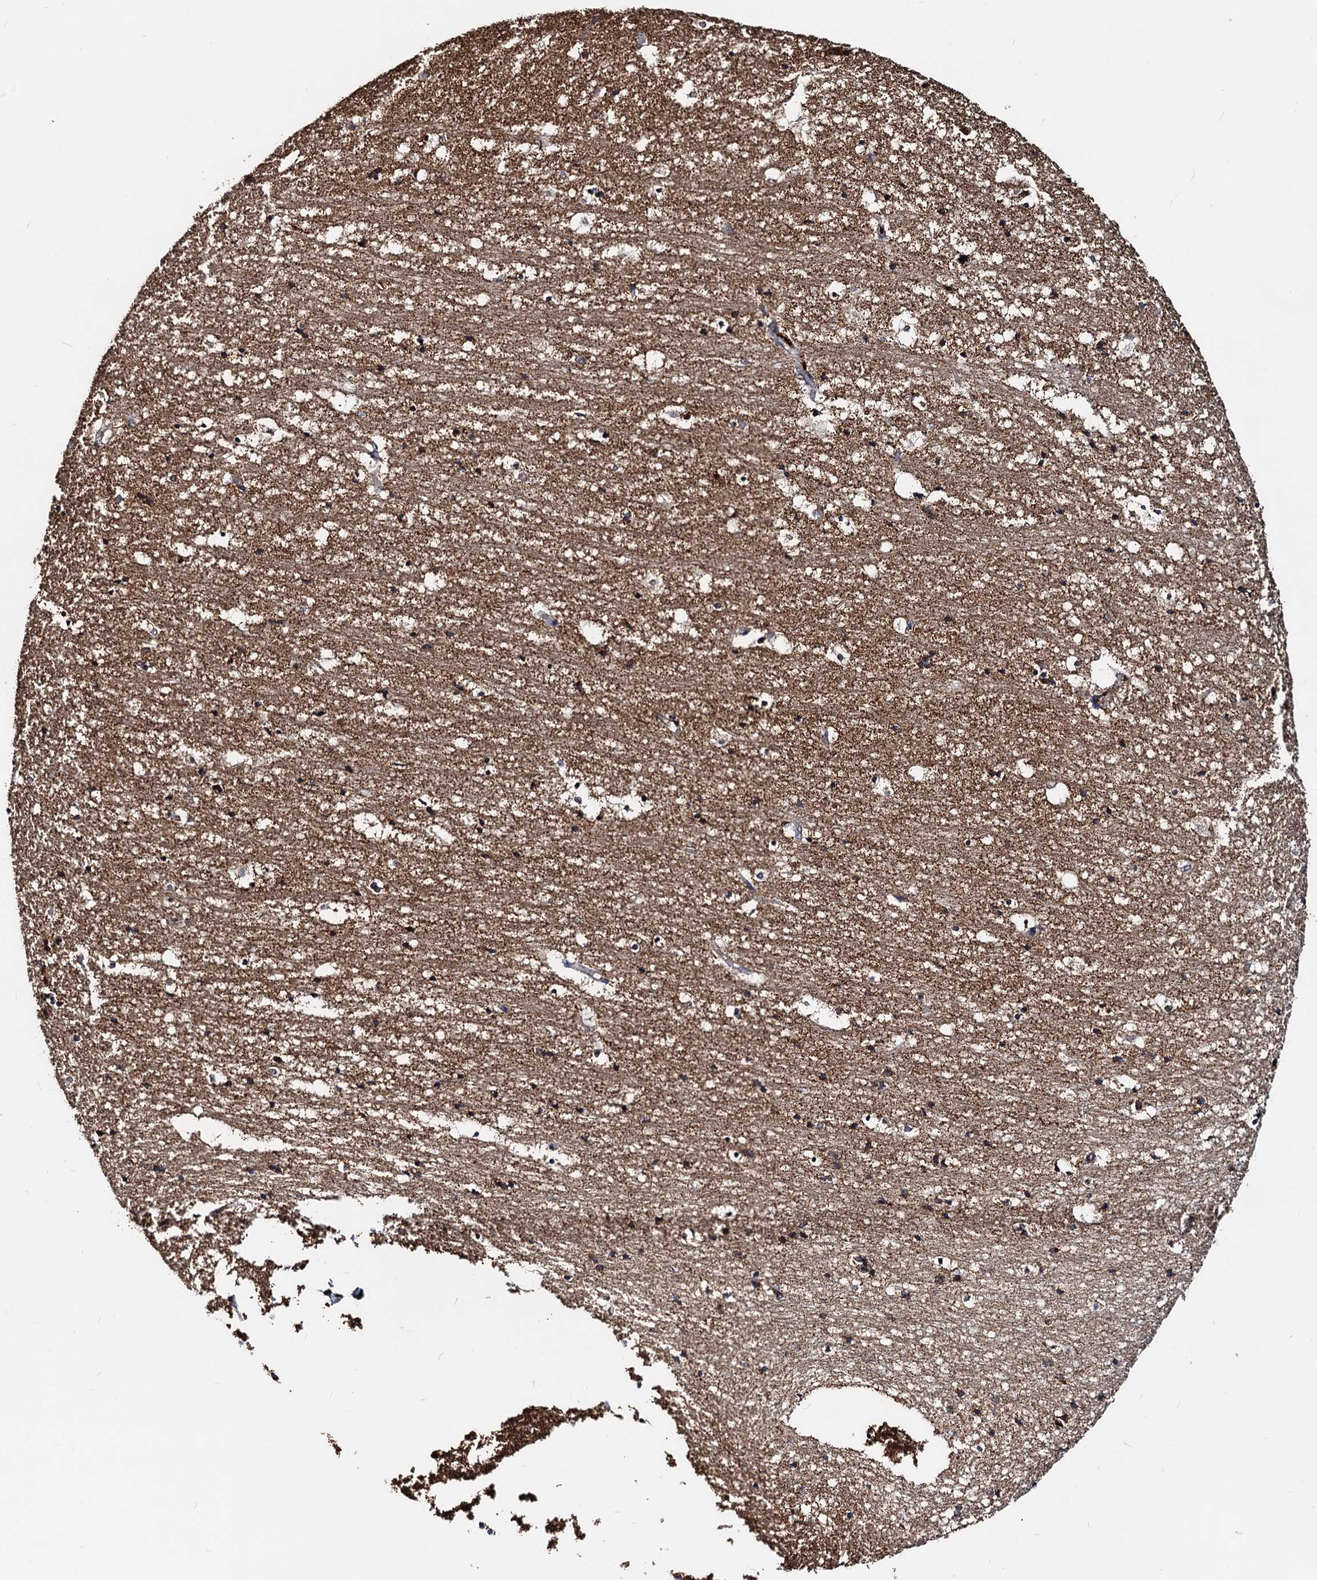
{"staining": {"intensity": "moderate", "quantity": ">75%", "location": "cytoplasmic/membranous"}, "tissue": "hippocampus", "cell_type": "Glial cells", "image_type": "normal", "snomed": [{"axis": "morphology", "description": "Normal tissue, NOS"}, {"axis": "topography", "description": "Hippocampus"}], "caption": "Immunohistochemical staining of normal hippocampus shows medium levels of moderate cytoplasmic/membranous expression in about >75% of glial cells. (DAB (3,3'-diaminobenzidine) = brown stain, brightfield microscopy at high magnification).", "gene": "CEP76", "patient": {"sex": "female", "age": 52}}